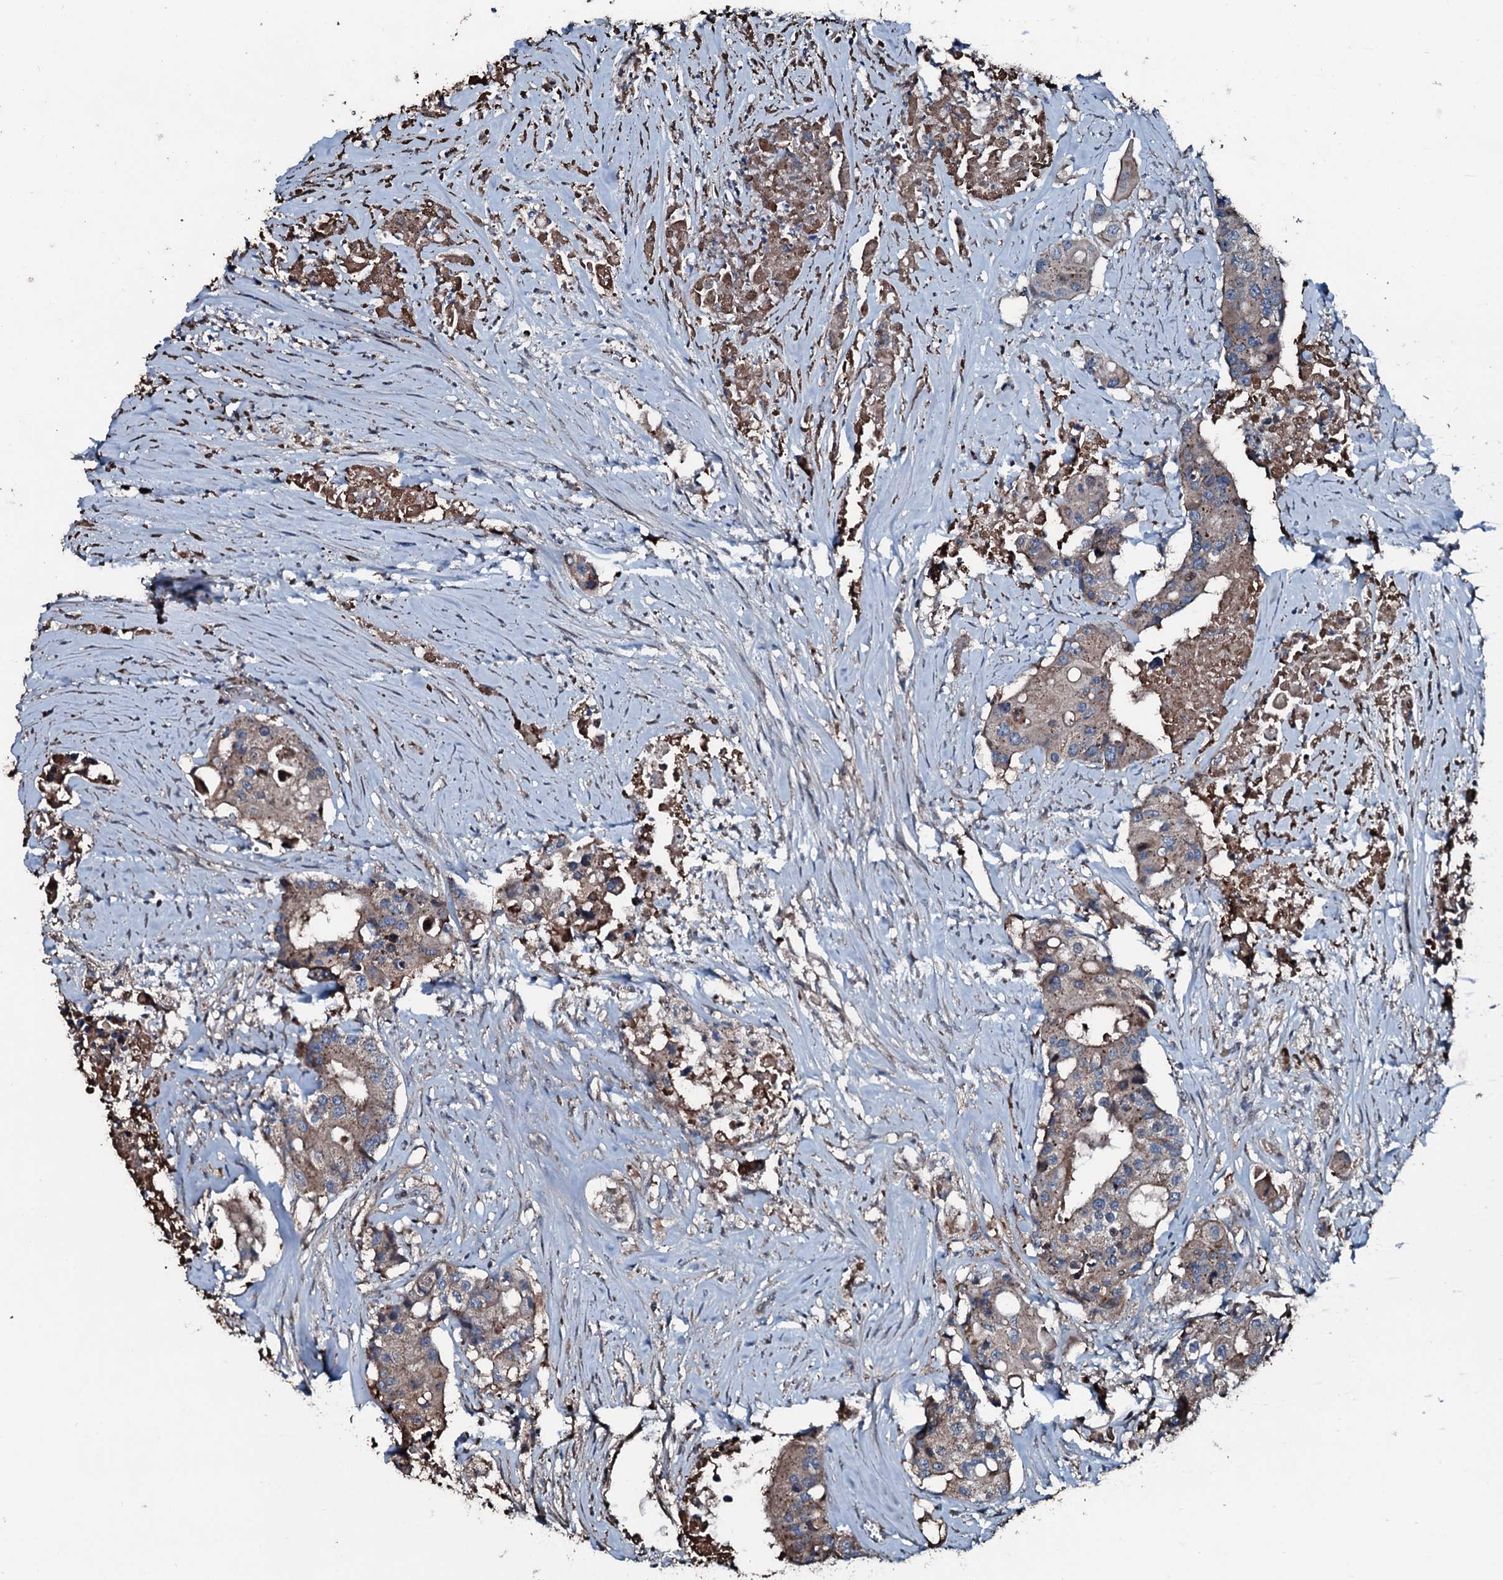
{"staining": {"intensity": "weak", "quantity": "25%-75%", "location": "cytoplasmic/membranous"}, "tissue": "colorectal cancer", "cell_type": "Tumor cells", "image_type": "cancer", "snomed": [{"axis": "morphology", "description": "Adenocarcinoma, NOS"}, {"axis": "topography", "description": "Colon"}], "caption": "Immunohistochemical staining of colorectal cancer displays low levels of weak cytoplasmic/membranous protein expression in approximately 25%-75% of tumor cells.", "gene": "AARS1", "patient": {"sex": "male", "age": 77}}